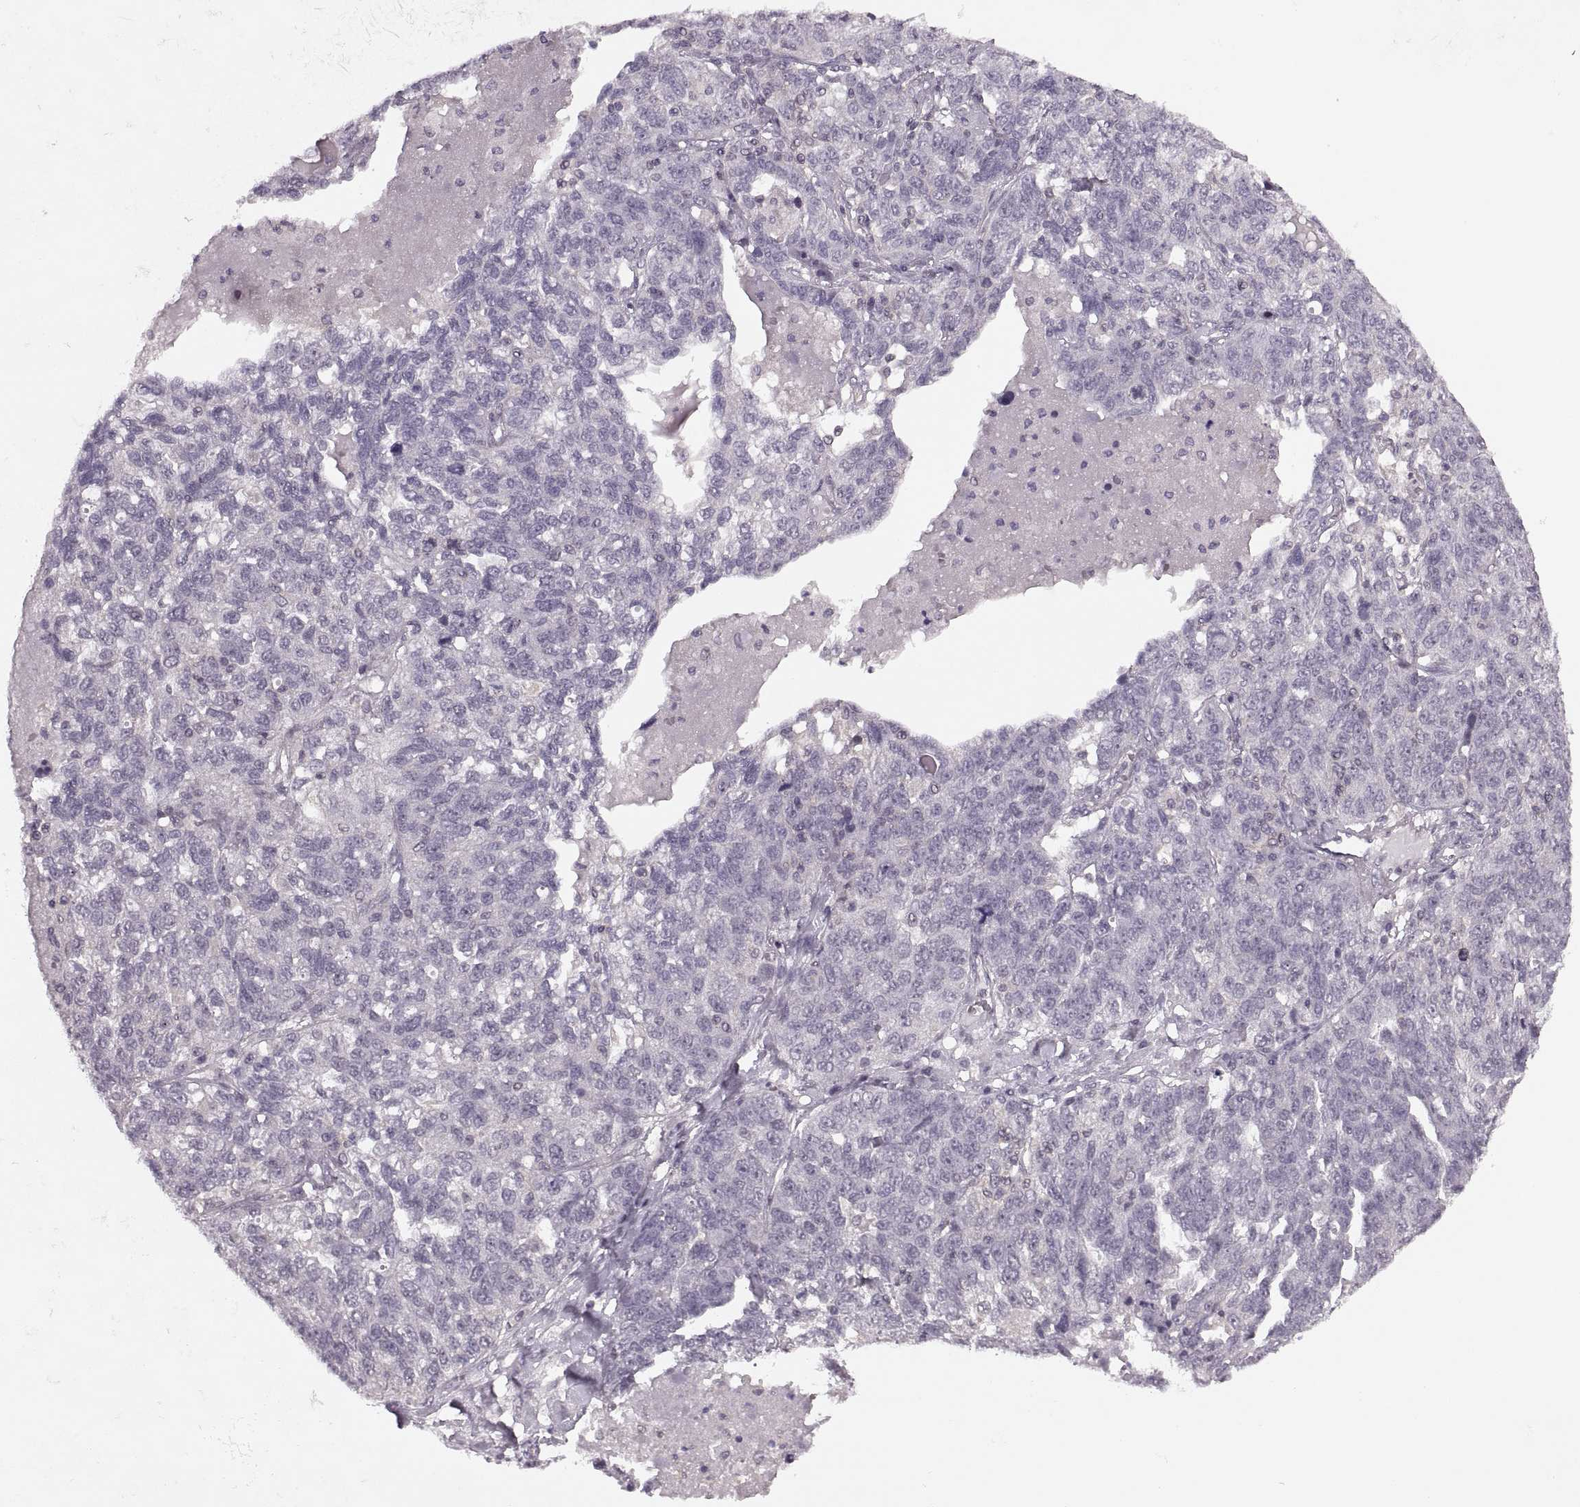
{"staining": {"intensity": "negative", "quantity": "none", "location": "none"}, "tissue": "ovarian cancer", "cell_type": "Tumor cells", "image_type": "cancer", "snomed": [{"axis": "morphology", "description": "Cystadenocarcinoma, serous, NOS"}, {"axis": "topography", "description": "Ovary"}], "caption": "Tumor cells are negative for protein expression in human ovarian cancer.", "gene": "LUZP2", "patient": {"sex": "female", "age": 71}}